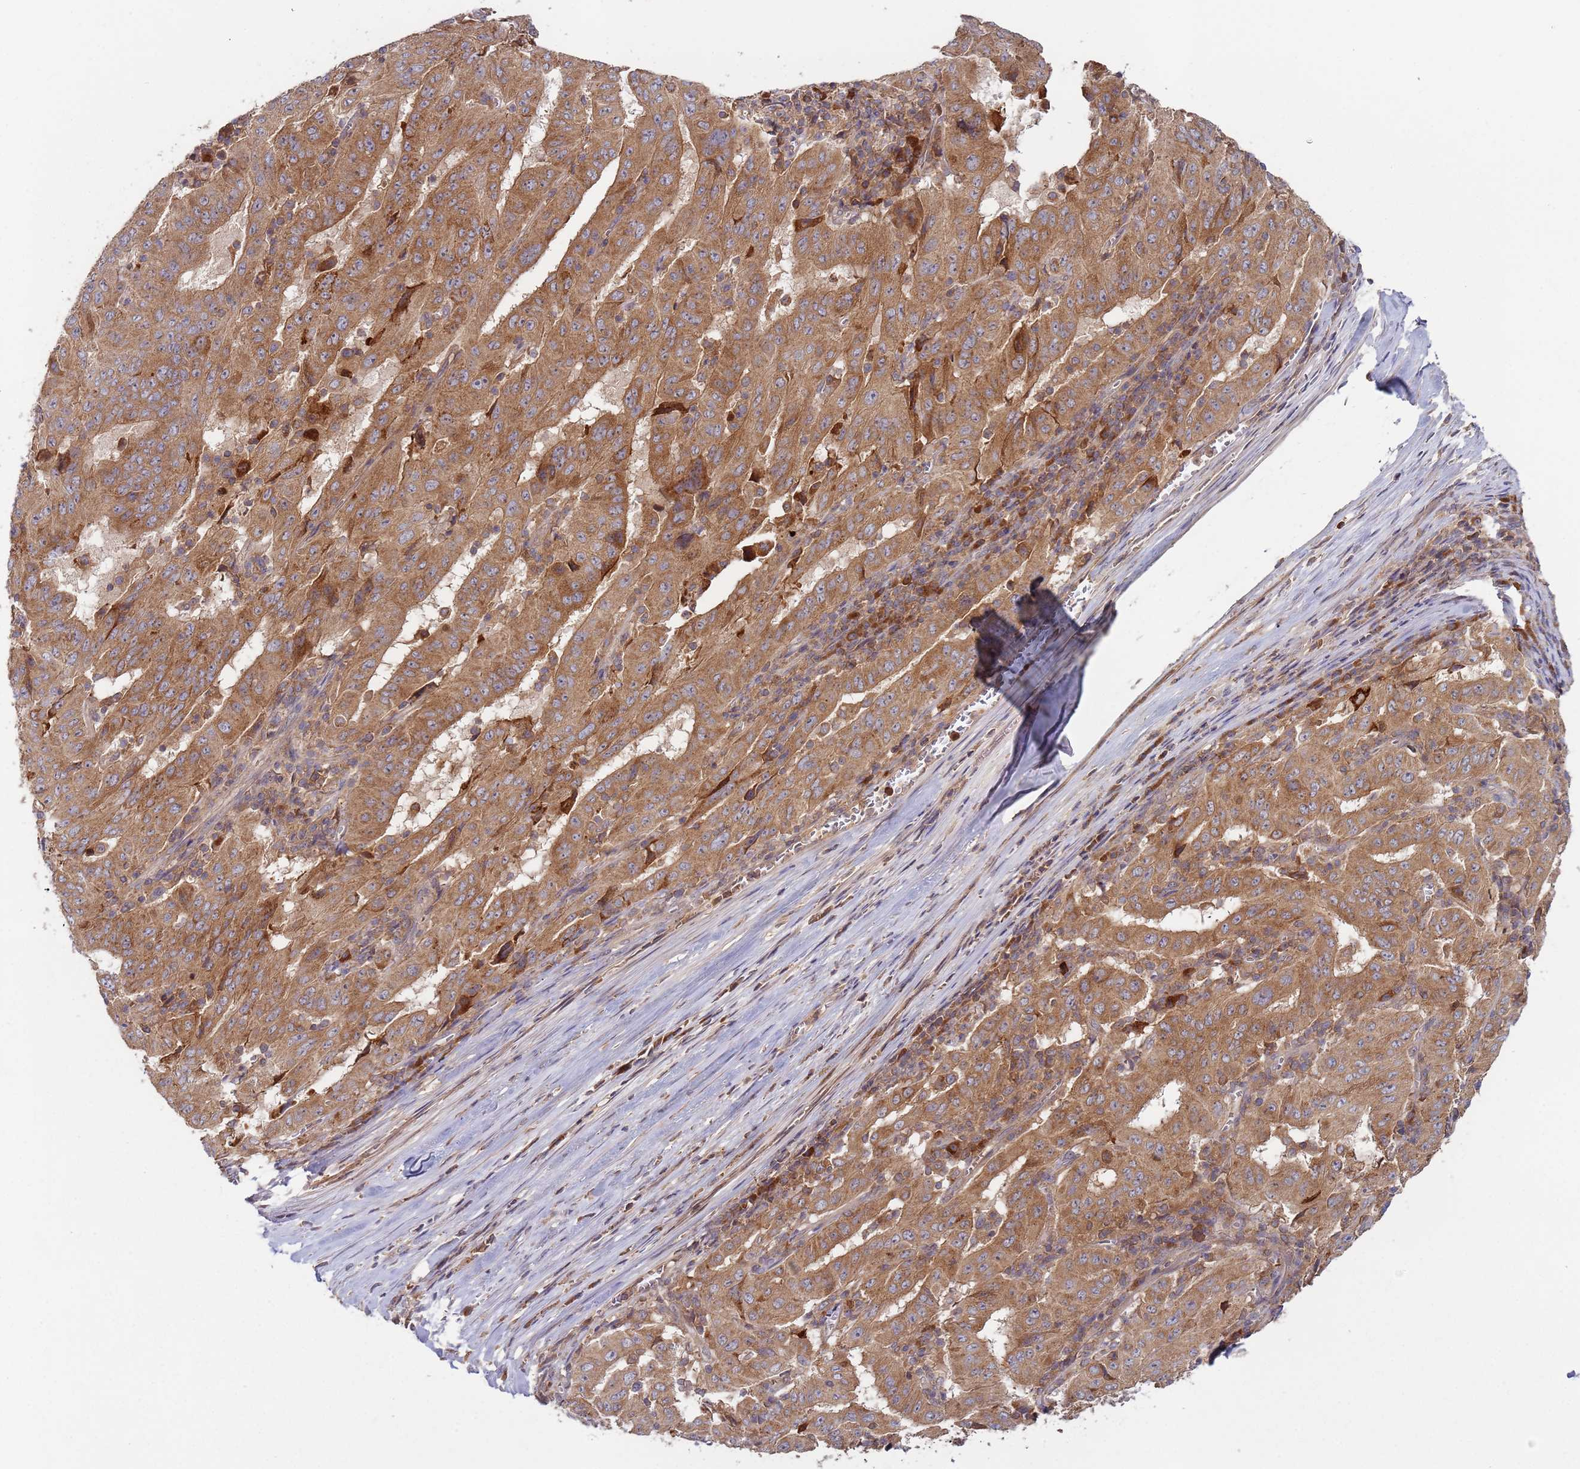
{"staining": {"intensity": "moderate", "quantity": ">75%", "location": "cytoplasmic/membranous"}, "tissue": "pancreatic cancer", "cell_type": "Tumor cells", "image_type": "cancer", "snomed": [{"axis": "morphology", "description": "Adenocarcinoma, NOS"}, {"axis": "topography", "description": "Pancreas"}], "caption": "Tumor cells reveal moderate cytoplasmic/membranous staining in approximately >75% of cells in pancreatic adenocarcinoma. (DAB IHC with brightfield microscopy, high magnification).", "gene": "OR5A2", "patient": {"sex": "male", "age": 63}}